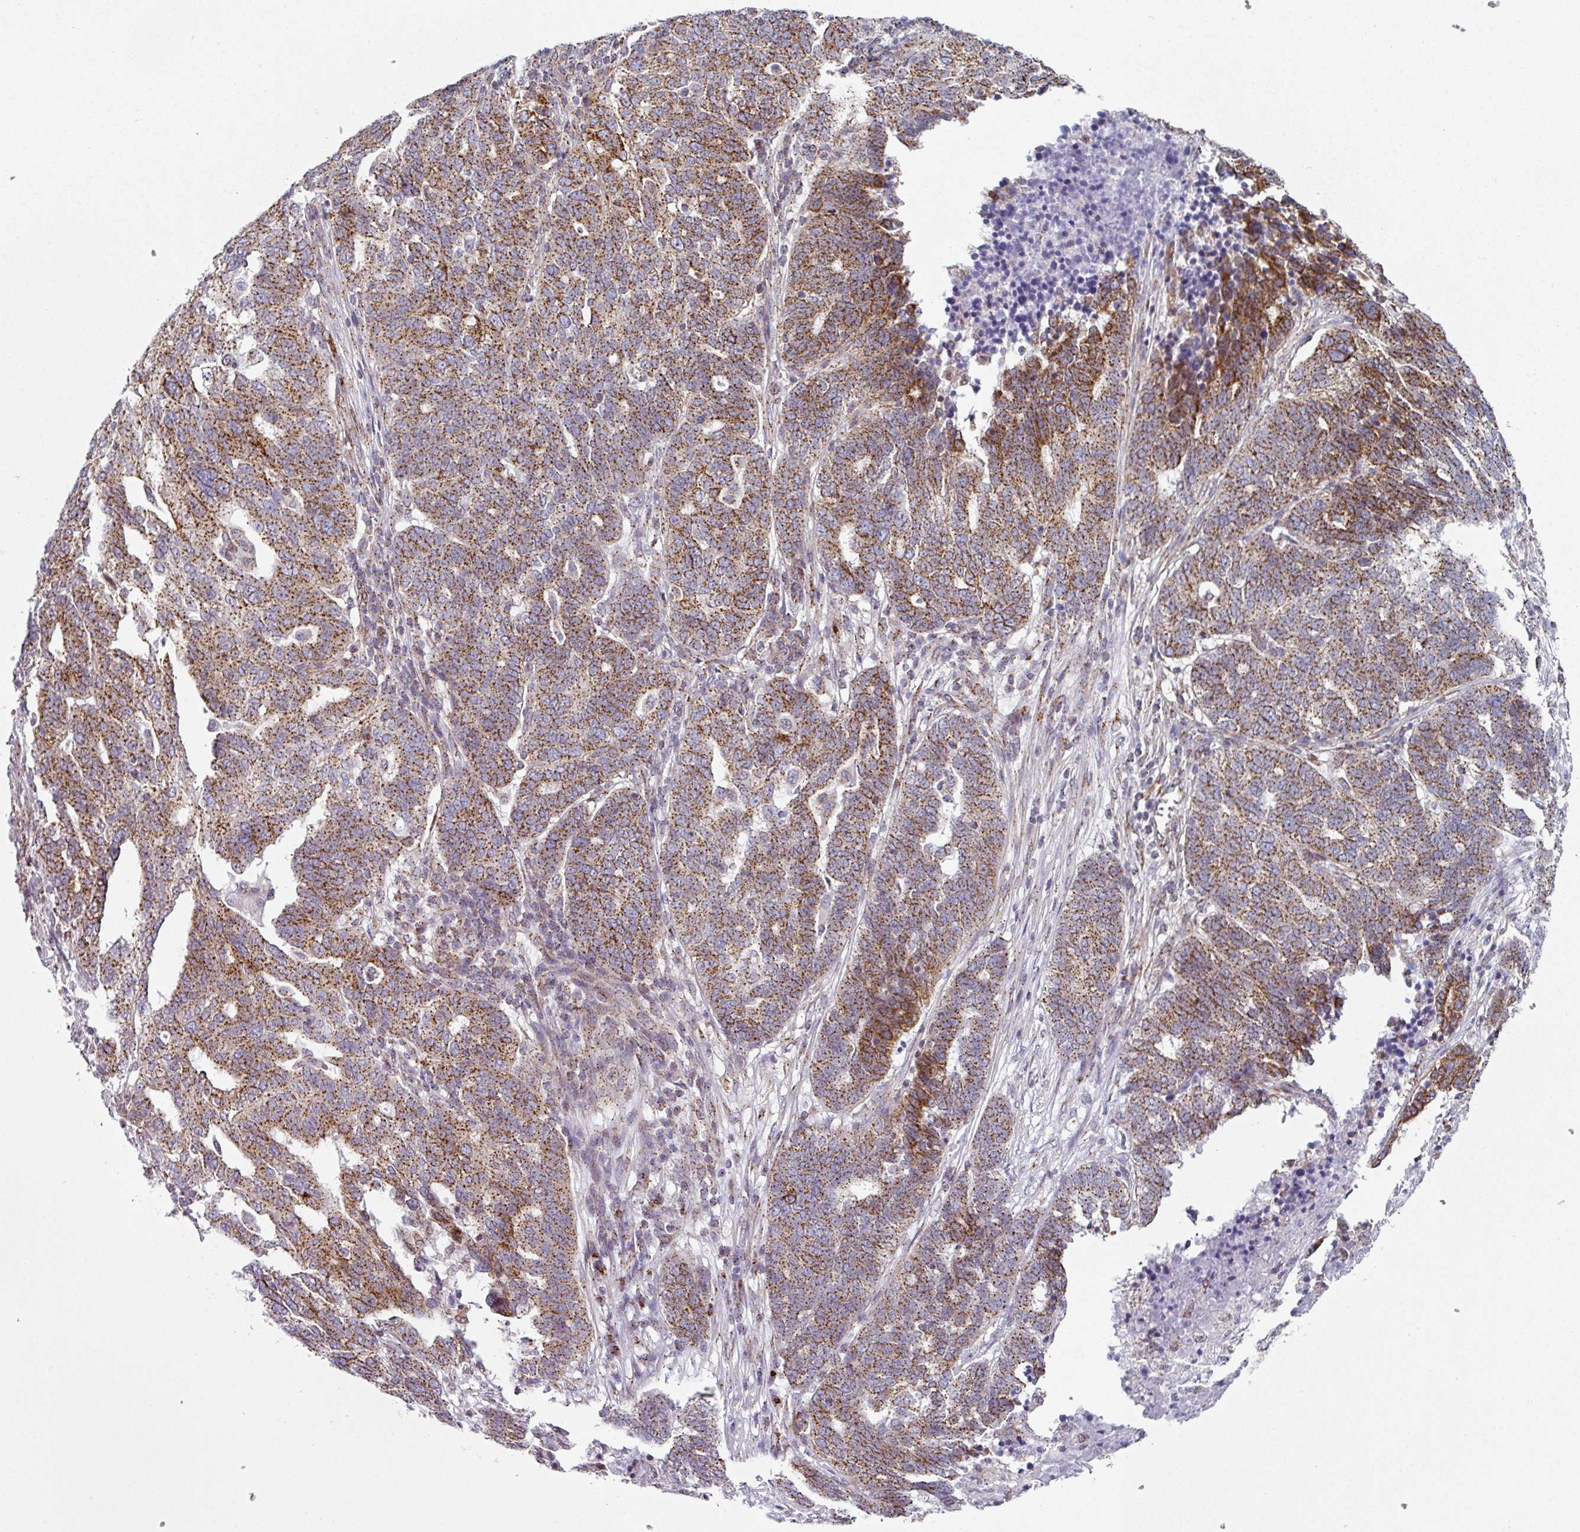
{"staining": {"intensity": "strong", "quantity": ">75%", "location": "cytoplasmic/membranous"}, "tissue": "ovarian cancer", "cell_type": "Tumor cells", "image_type": "cancer", "snomed": [{"axis": "morphology", "description": "Cystadenocarcinoma, serous, NOS"}, {"axis": "topography", "description": "Ovary"}], "caption": "Serous cystadenocarcinoma (ovarian) stained for a protein displays strong cytoplasmic/membranous positivity in tumor cells.", "gene": "CCDC85B", "patient": {"sex": "female", "age": 59}}